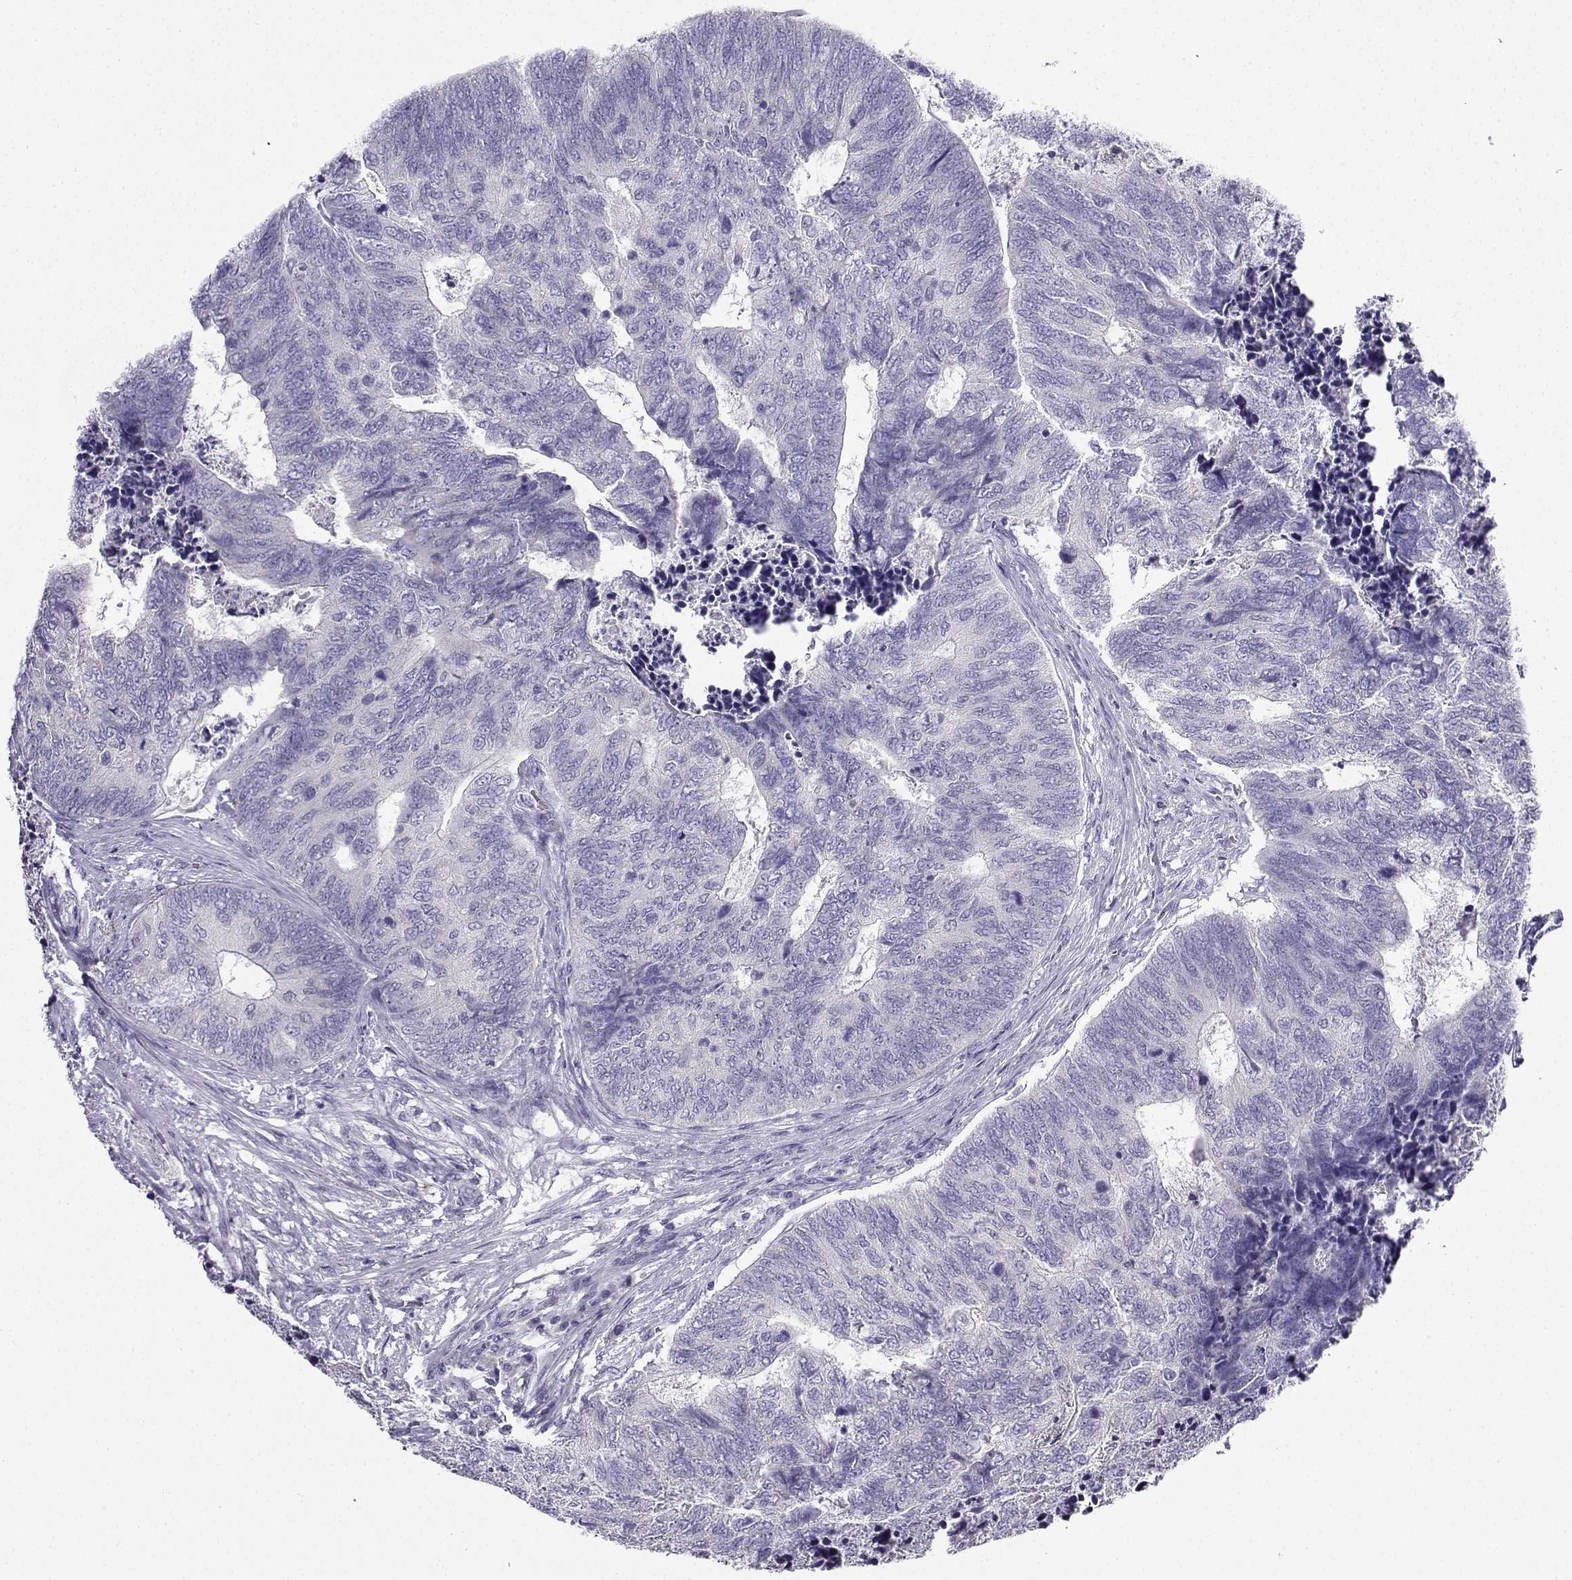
{"staining": {"intensity": "negative", "quantity": "none", "location": "none"}, "tissue": "colorectal cancer", "cell_type": "Tumor cells", "image_type": "cancer", "snomed": [{"axis": "morphology", "description": "Adenocarcinoma, NOS"}, {"axis": "topography", "description": "Colon"}], "caption": "IHC of colorectal adenocarcinoma demonstrates no staining in tumor cells.", "gene": "LINGO1", "patient": {"sex": "female", "age": 67}}